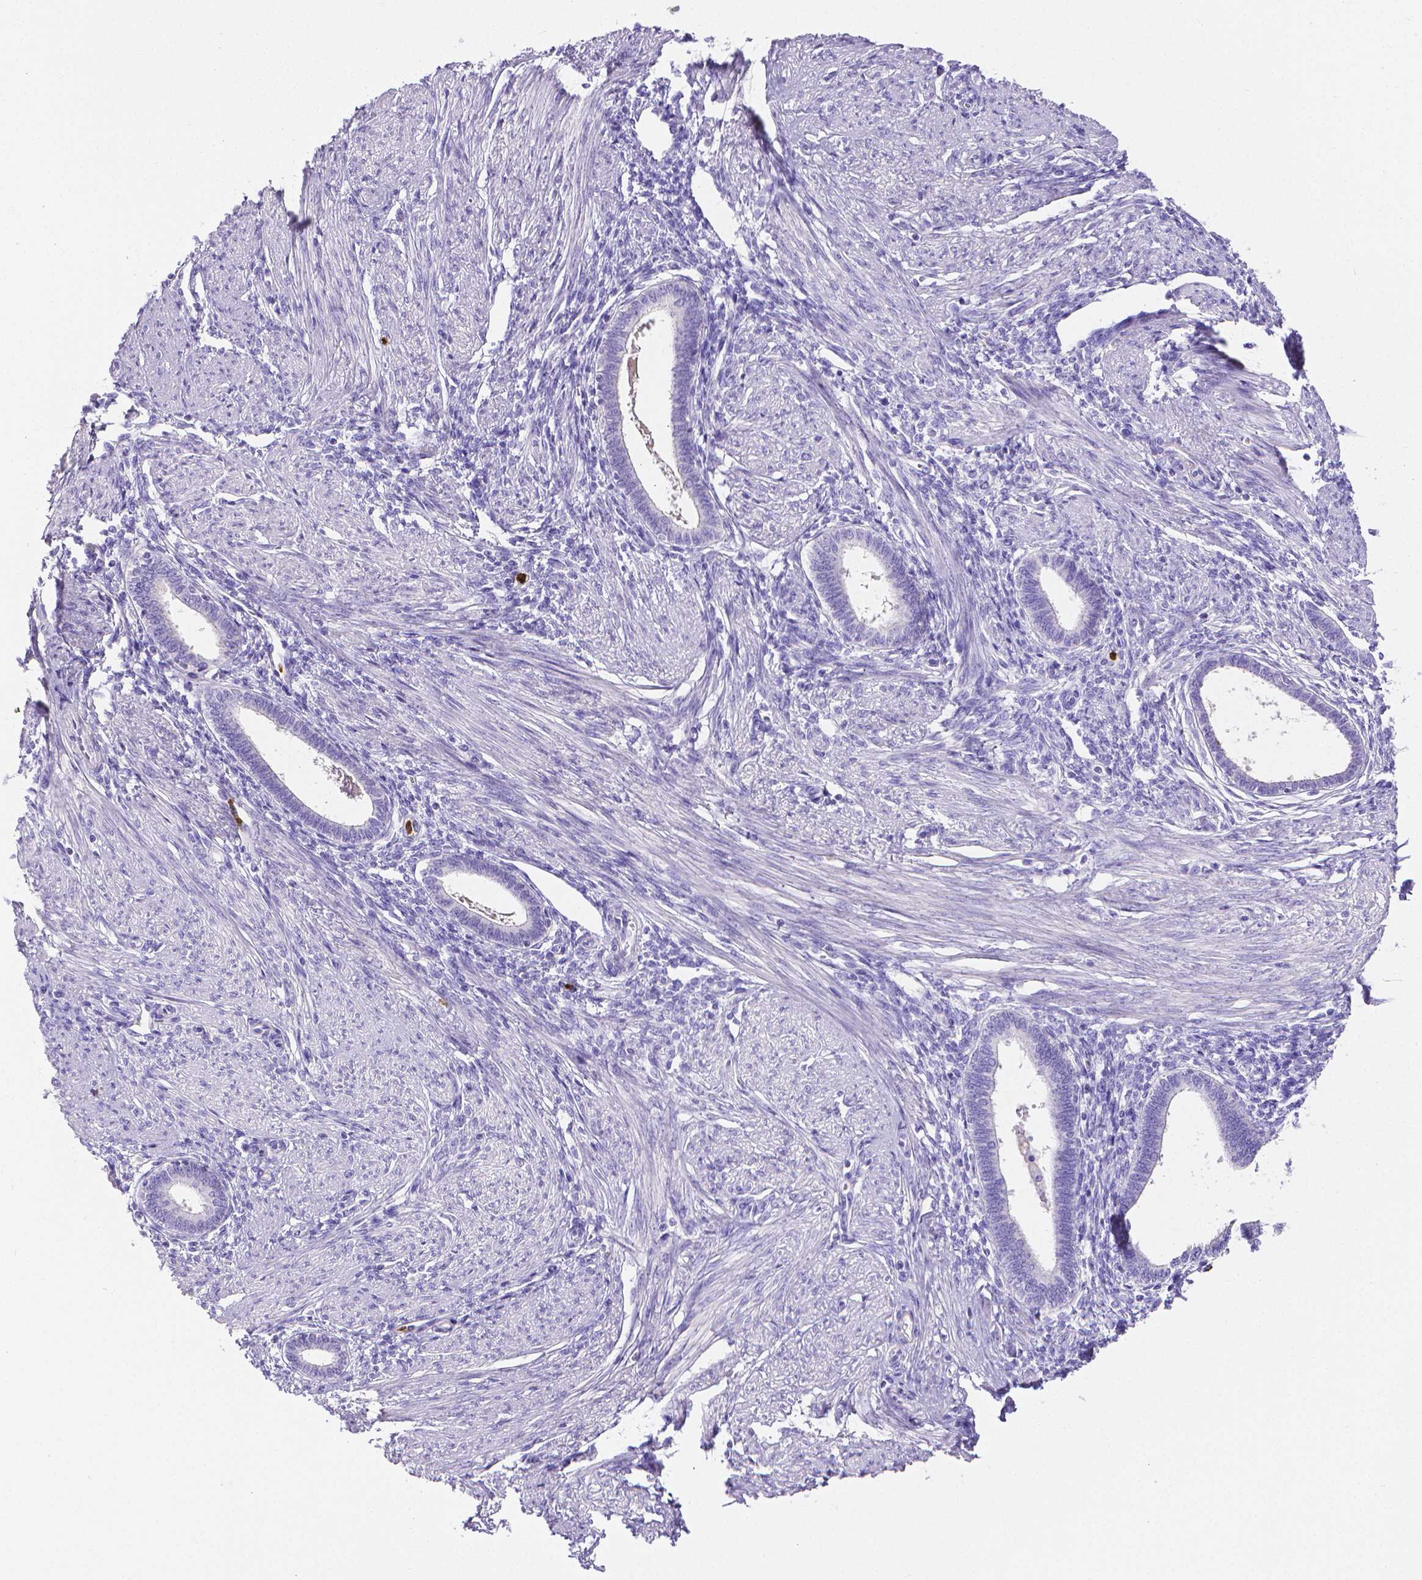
{"staining": {"intensity": "negative", "quantity": "none", "location": "none"}, "tissue": "endometrium", "cell_type": "Cells in endometrial stroma", "image_type": "normal", "snomed": [{"axis": "morphology", "description": "Normal tissue, NOS"}, {"axis": "topography", "description": "Endometrium"}], "caption": "High power microscopy micrograph of an immunohistochemistry micrograph of normal endometrium, revealing no significant positivity in cells in endometrial stroma.", "gene": "MMP9", "patient": {"sex": "female", "age": 42}}